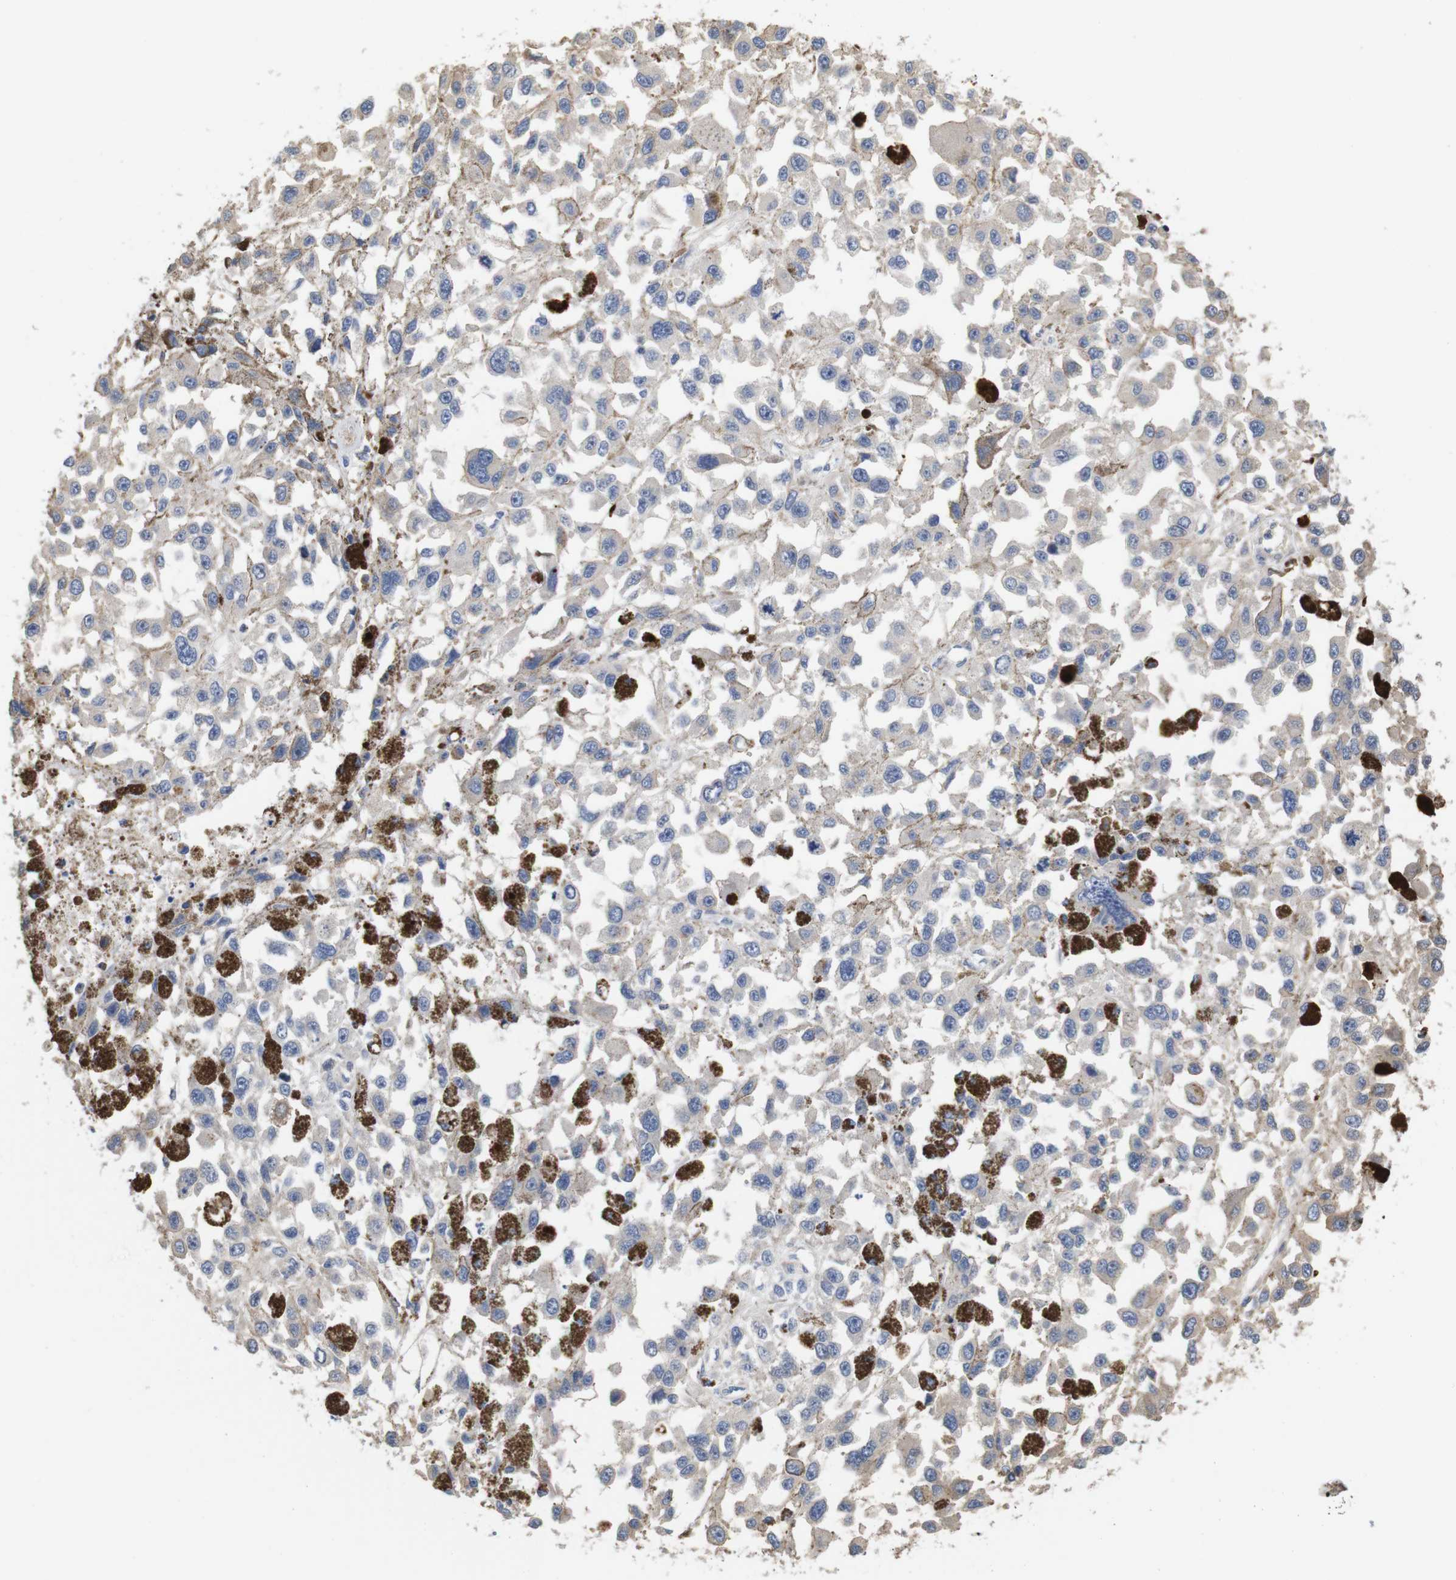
{"staining": {"intensity": "negative", "quantity": "none", "location": "none"}, "tissue": "melanoma", "cell_type": "Tumor cells", "image_type": "cancer", "snomed": [{"axis": "morphology", "description": "Malignant melanoma, Metastatic site"}, {"axis": "topography", "description": "Lymph node"}], "caption": "This is a photomicrograph of immunohistochemistry staining of malignant melanoma (metastatic site), which shows no staining in tumor cells.", "gene": "SPRY3", "patient": {"sex": "male", "age": 59}}